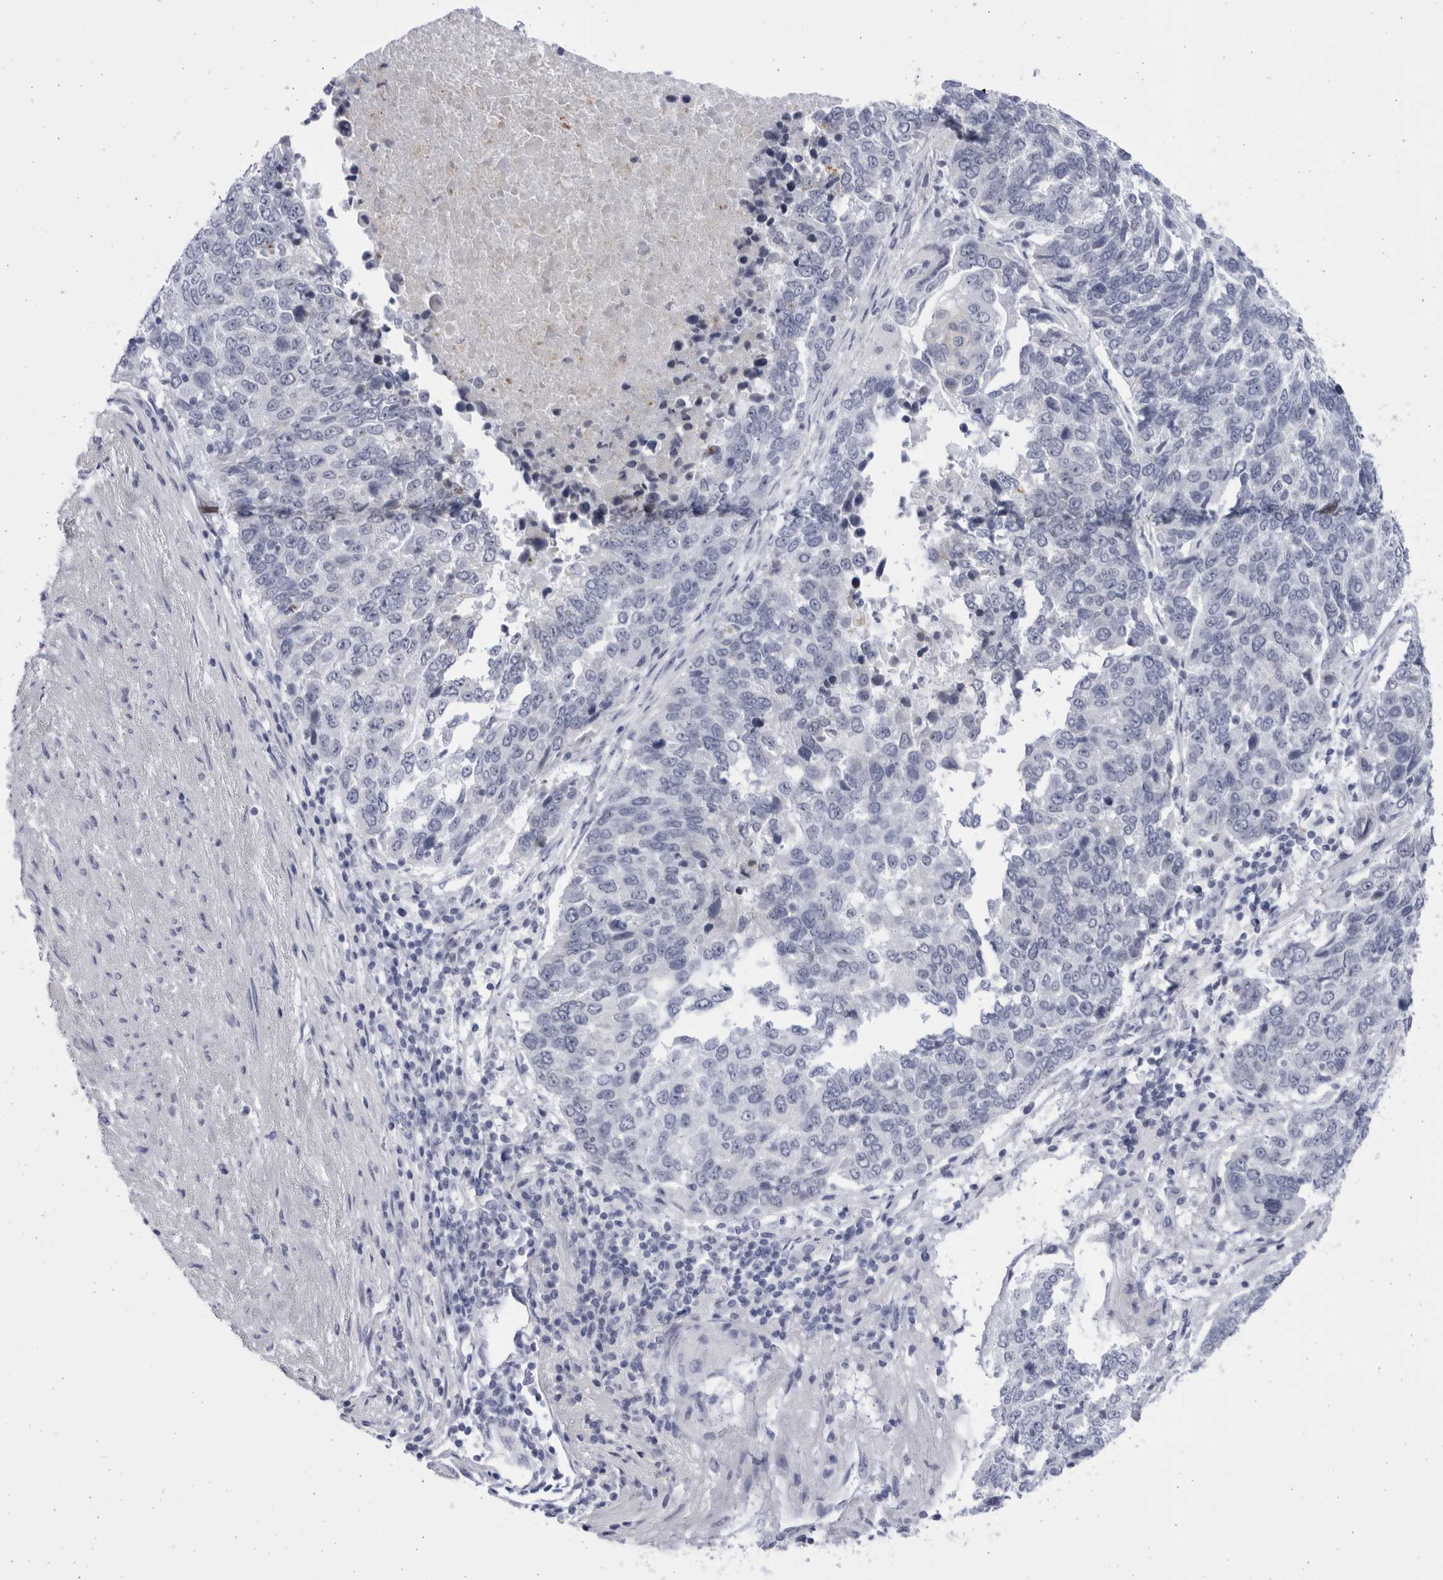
{"staining": {"intensity": "negative", "quantity": "none", "location": "none"}, "tissue": "lung cancer", "cell_type": "Tumor cells", "image_type": "cancer", "snomed": [{"axis": "morphology", "description": "Squamous cell carcinoma, NOS"}, {"axis": "topography", "description": "Lung"}], "caption": "High power microscopy photomicrograph of an immunohistochemistry (IHC) image of lung squamous cell carcinoma, revealing no significant expression in tumor cells.", "gene": "CCDC181", "patient": {"sex": "male", "age": 66}}